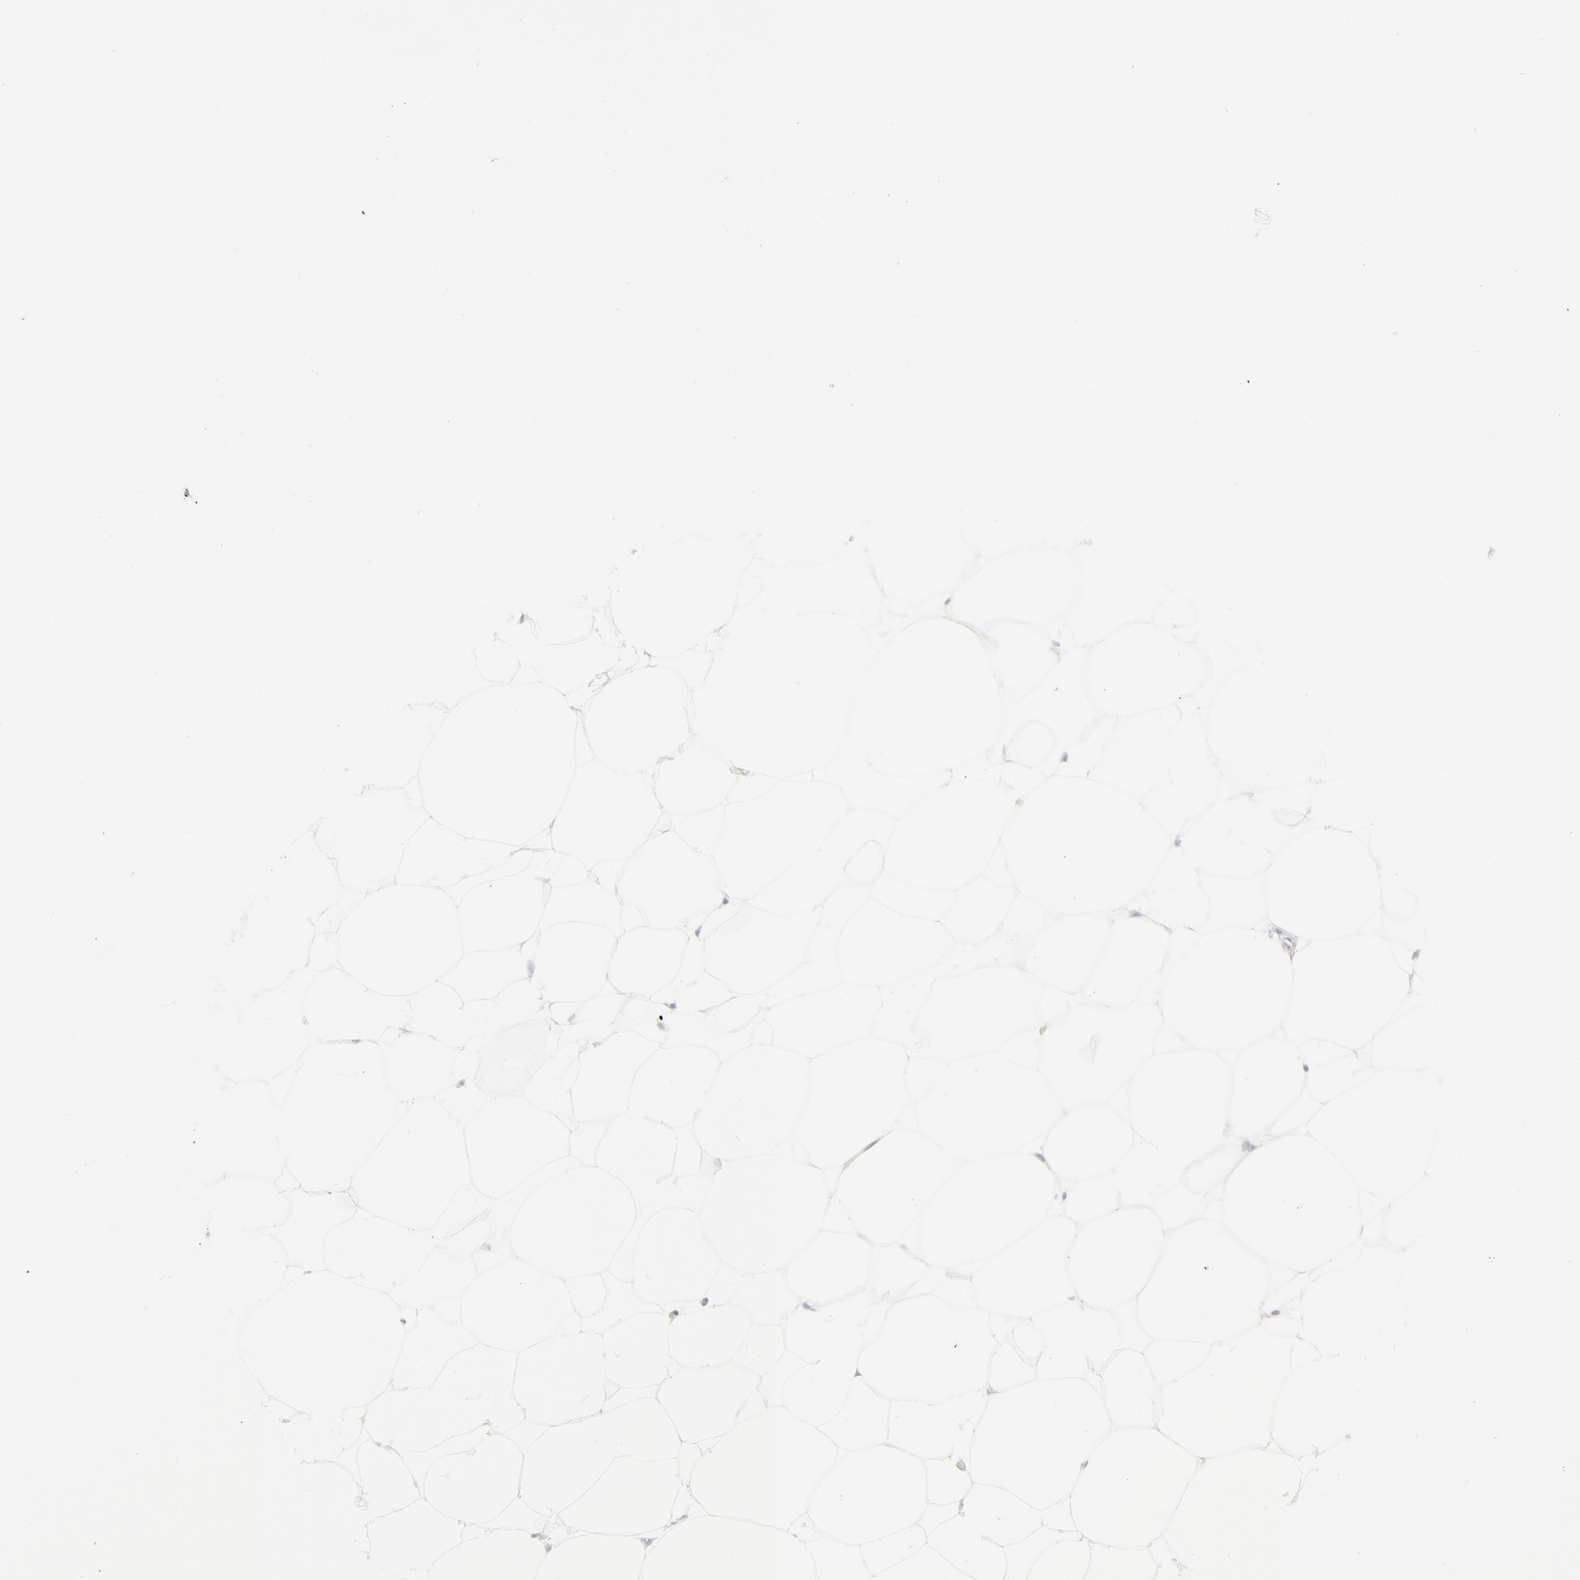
{"staining": {"intensity": "negative", "quantity": "none", "location": "none"}, "tissue": "adipose tissue", "cell_type": "Adipocytes", "image_type": "normal", "snomed": [{"axis": "morphology", "description": "Normal tissue, NOS"}, {"axis": "morphology", "description": "Duct carcinoma"}, {"axis": "topography", "description": "Breast"}, {"axis": "topography", "description": "Adipose tissue"}], "caption": "This is an IHC micrograph of benign adipose tissue. There is no expression in adipocytes.", "gene": "CCR7", "patient": {"sex": "female", "age": 37}}